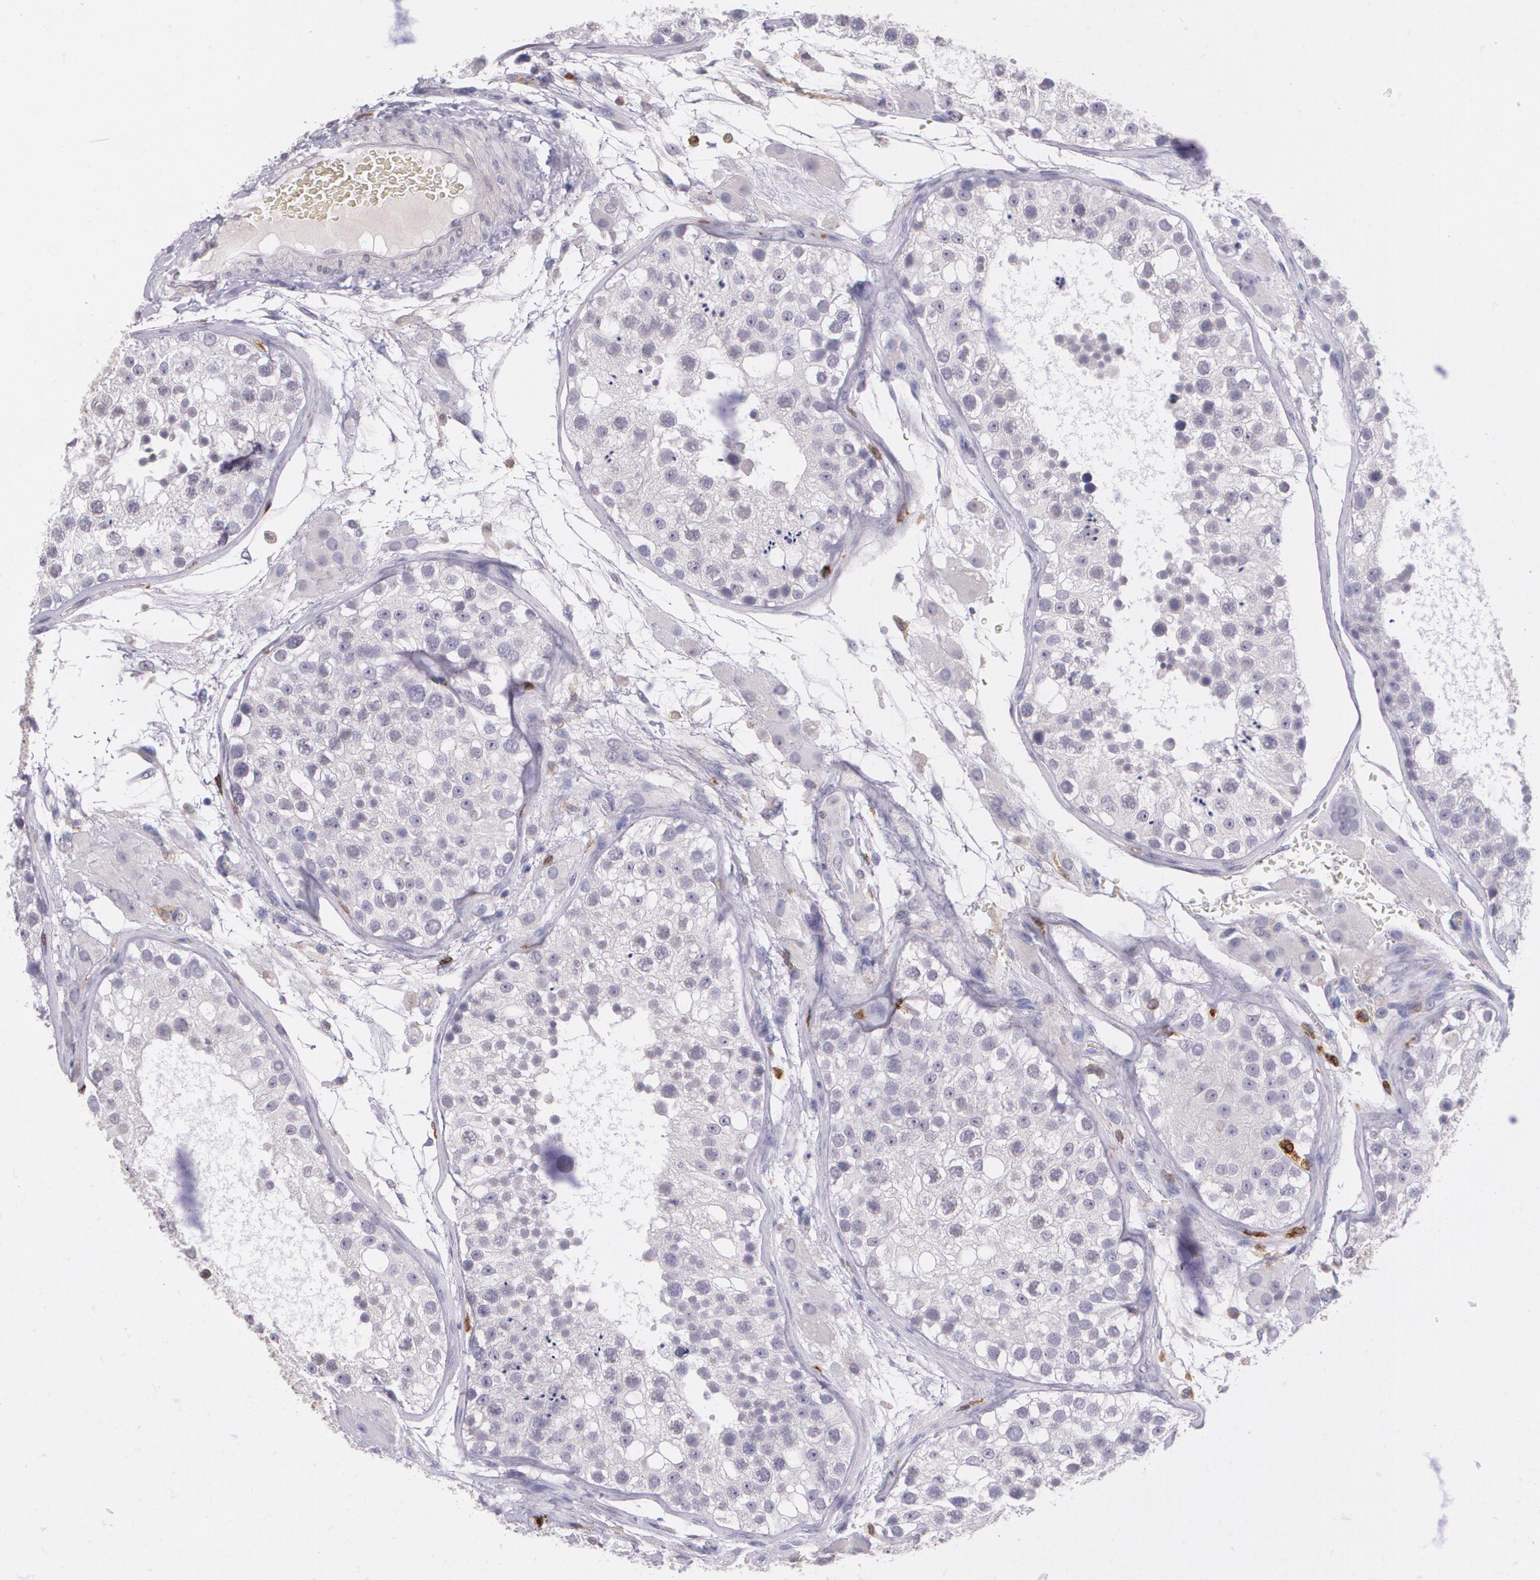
{"staining": {"intensity": "negative", "quantity": "none", "location": "none"}, "tissue": "testis", "cell_type": "Cells in seminiferous ducts", "image_type": "normal", "snomed": [{"axis": "morphology", "description": "Normal tissue, NOS"}, {"axis": "topography", "description": "Testis"}], "caption": "Histopathology image shows no protein positivity in cells in seminiferous ducts of normal testis. The staining is performed using DAB (3,3'-diaminobenzidine) brown chromogen with nuclei counter-stained in using hematoxylin.", "gene": "RTN1", "patient": {"sex": "male", "age": 26}}